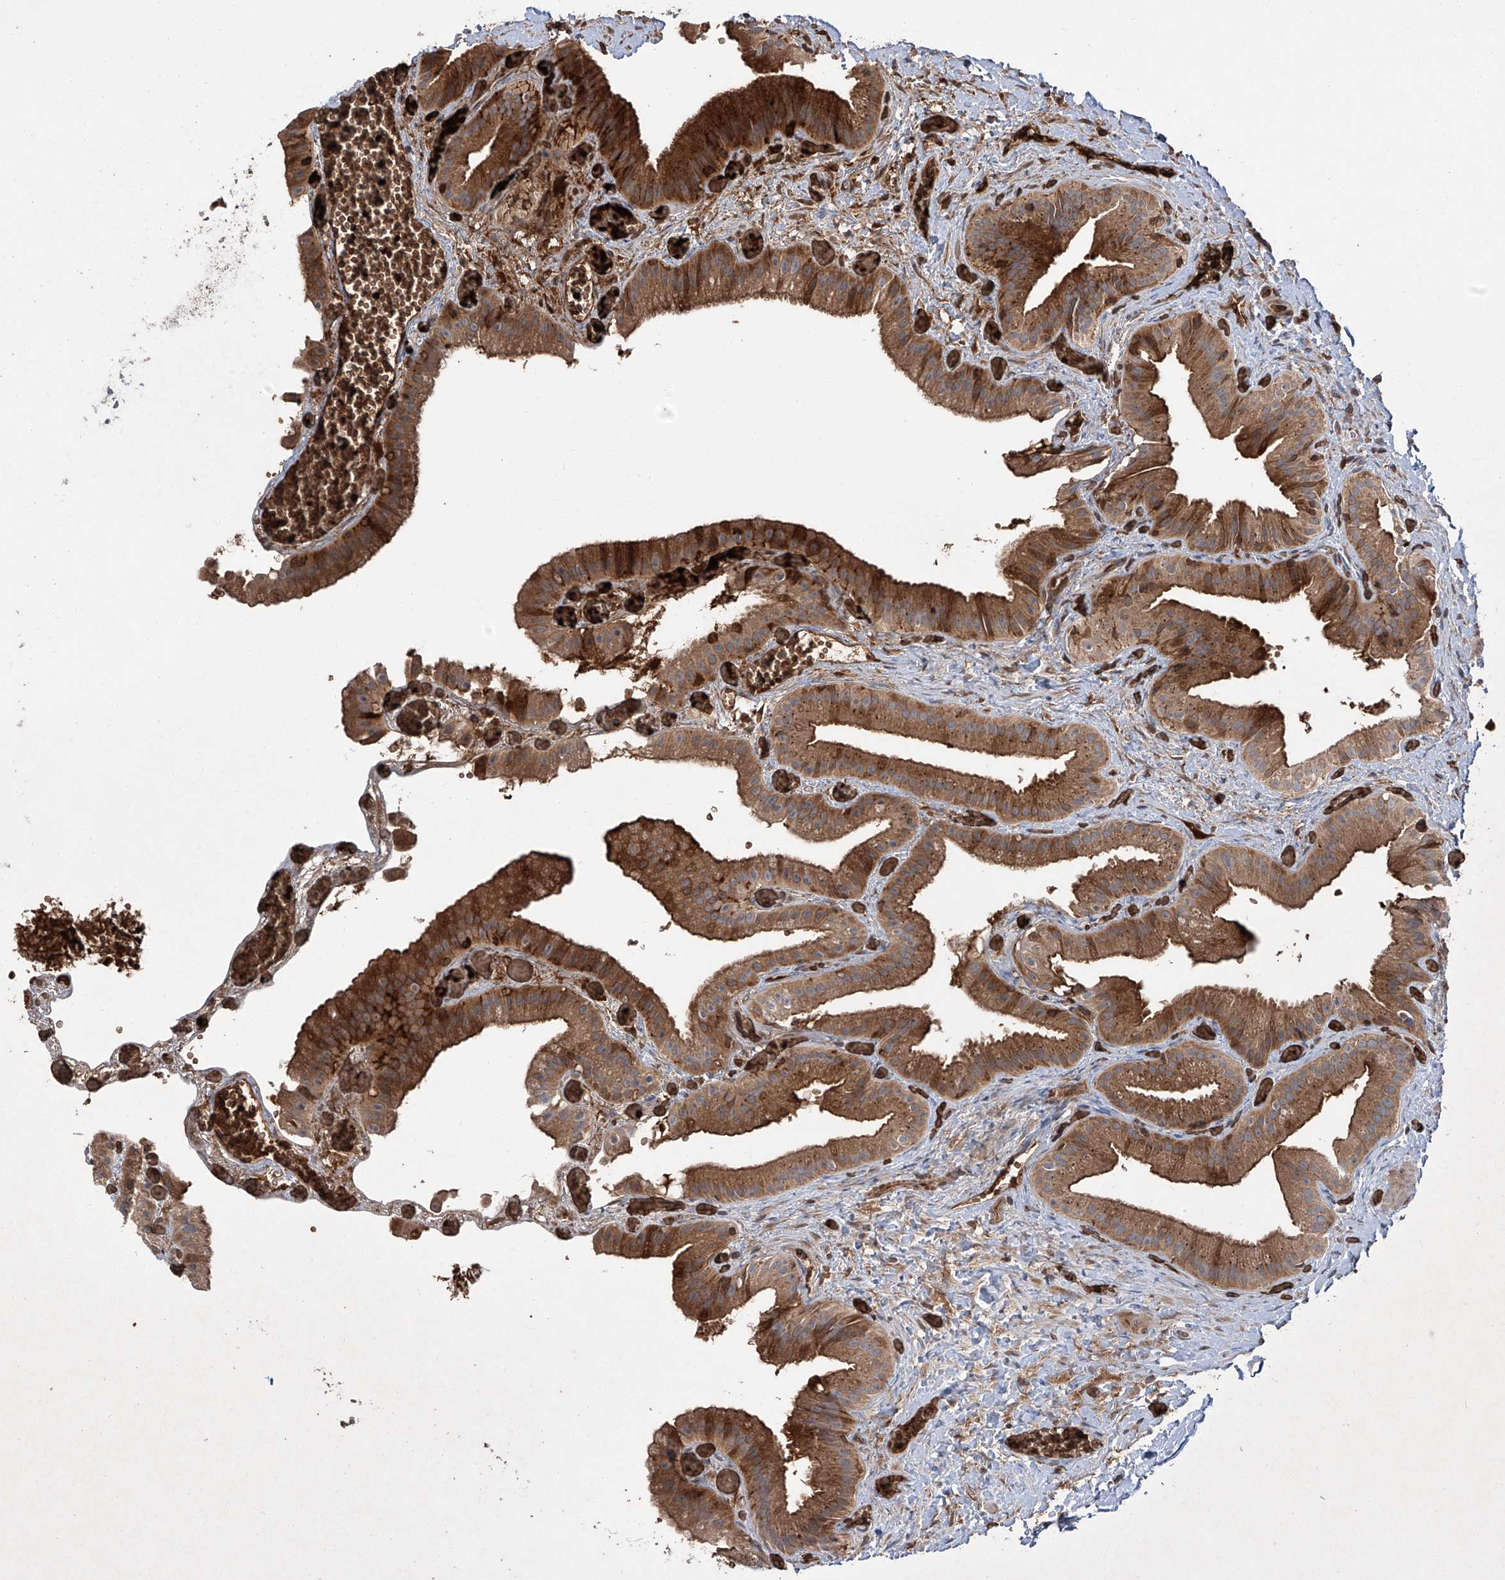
{"staining": {"intensity": "strong", "quantity": ">75%", "location": "cytoplasmic/membranous"}, "tissue": "gallbladder", "cell_type": "Glandular cells", "image_type": "normal", "snomed": [{"axis": "morphology", "description": "Normal tissue, NOS"}, {"axis": "topography", "description": "Gallbladder"}], "caption": "Immunohistochemistry image of normal human gallbladder stained for a protein (brown), which demonstrates high levels of strong cytoplasmic/membranous positivity in about >75% of glandular cells.", "gene": "ZDHHC9", "patient": {"sex": "female", "age": 64}}